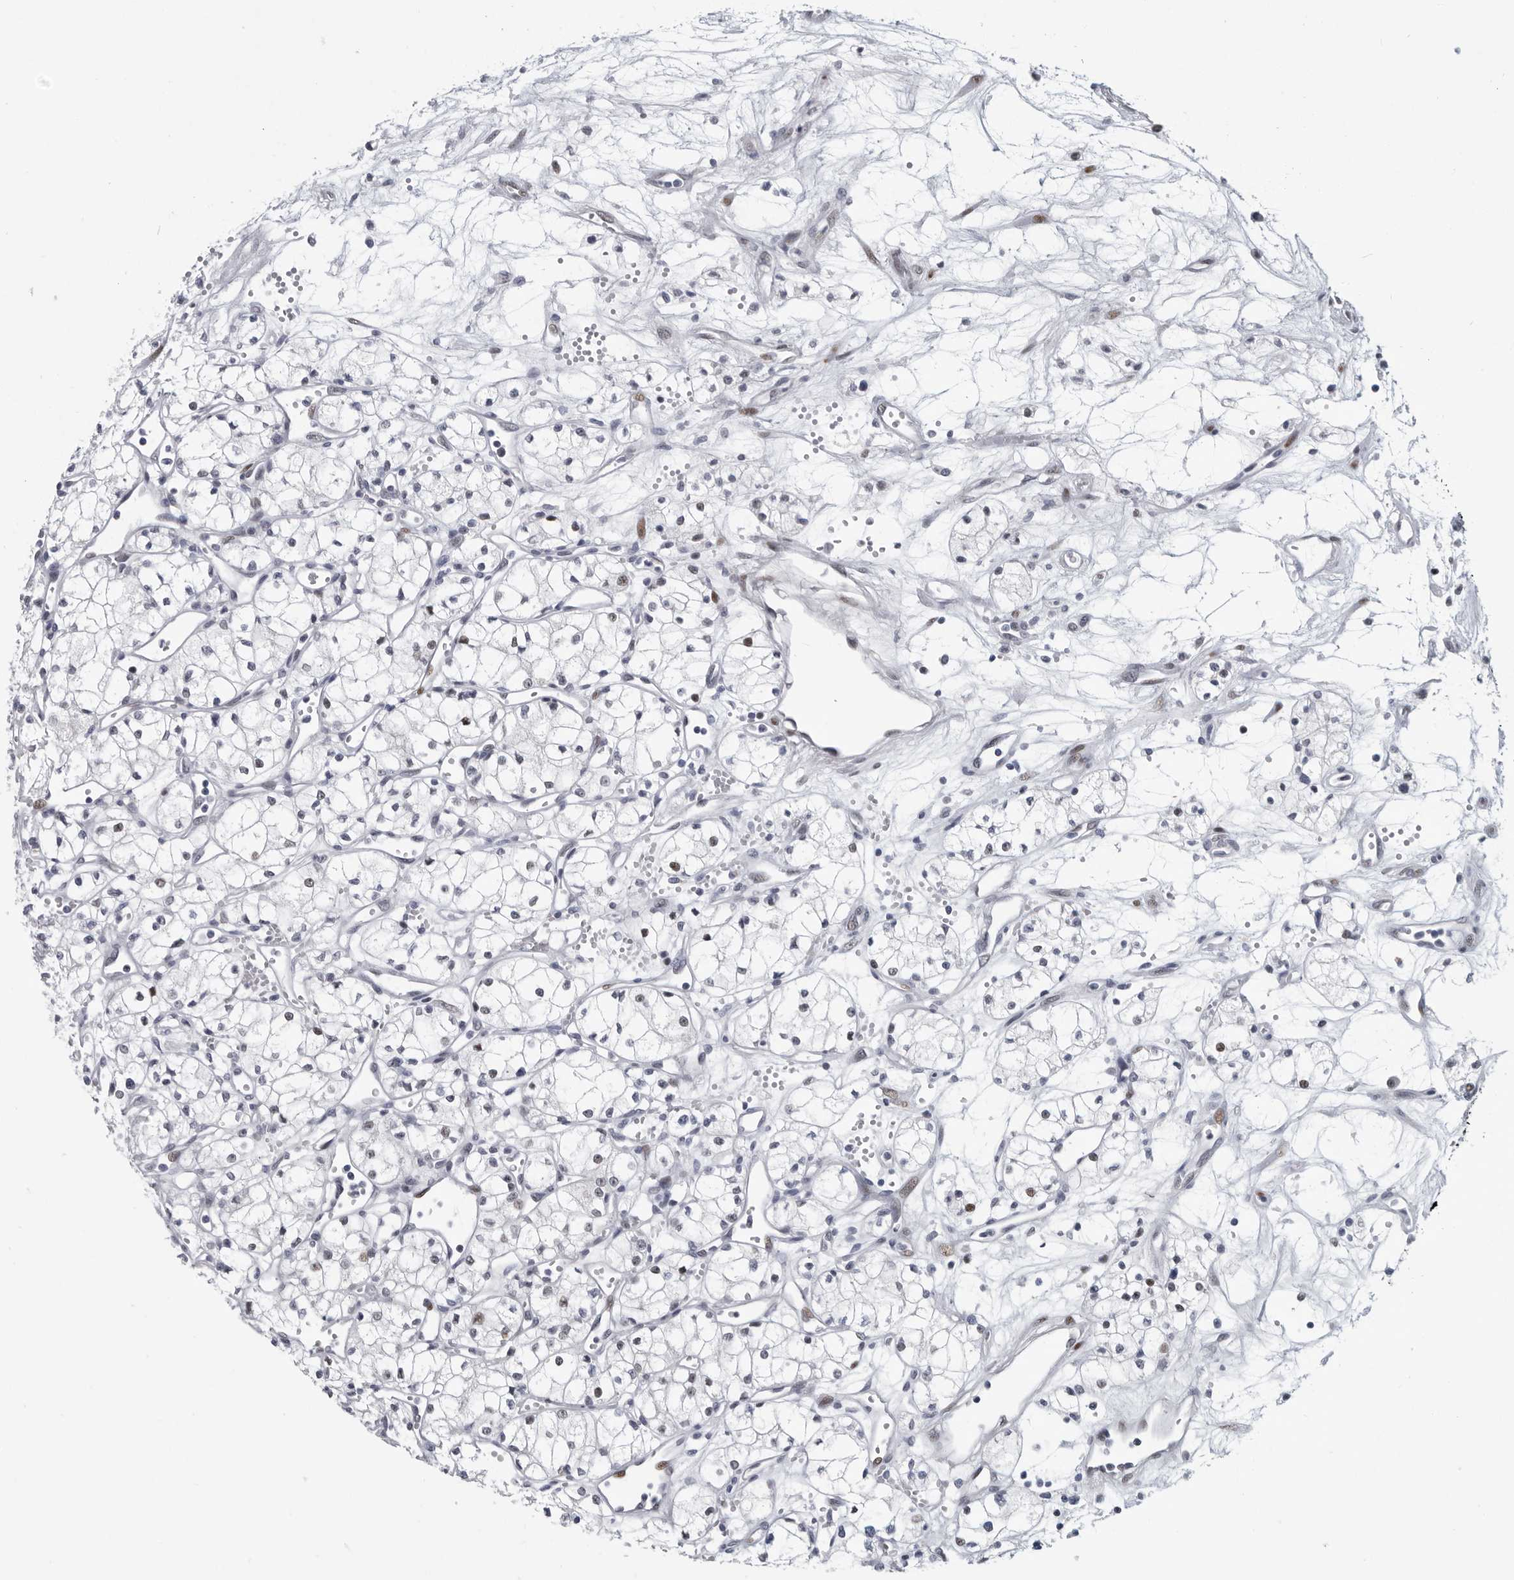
{"staining": {"intensity": "negative", "quantity": "none", "location": "none"}, "tissue": "renal cancer", "cell_type": "Tumor cells", "image_type": "cancer", "snomed": [{"axis": "morphology", "description": "Adenocarcinoma, NOS"}, {"axis": "topography", "description": "Kidney"}], "caption": "Tumor cells are negative for brown protein staining in renal cancer.", "gene": "WRAP73", "patient": {"sex": "male", "age": 59}}